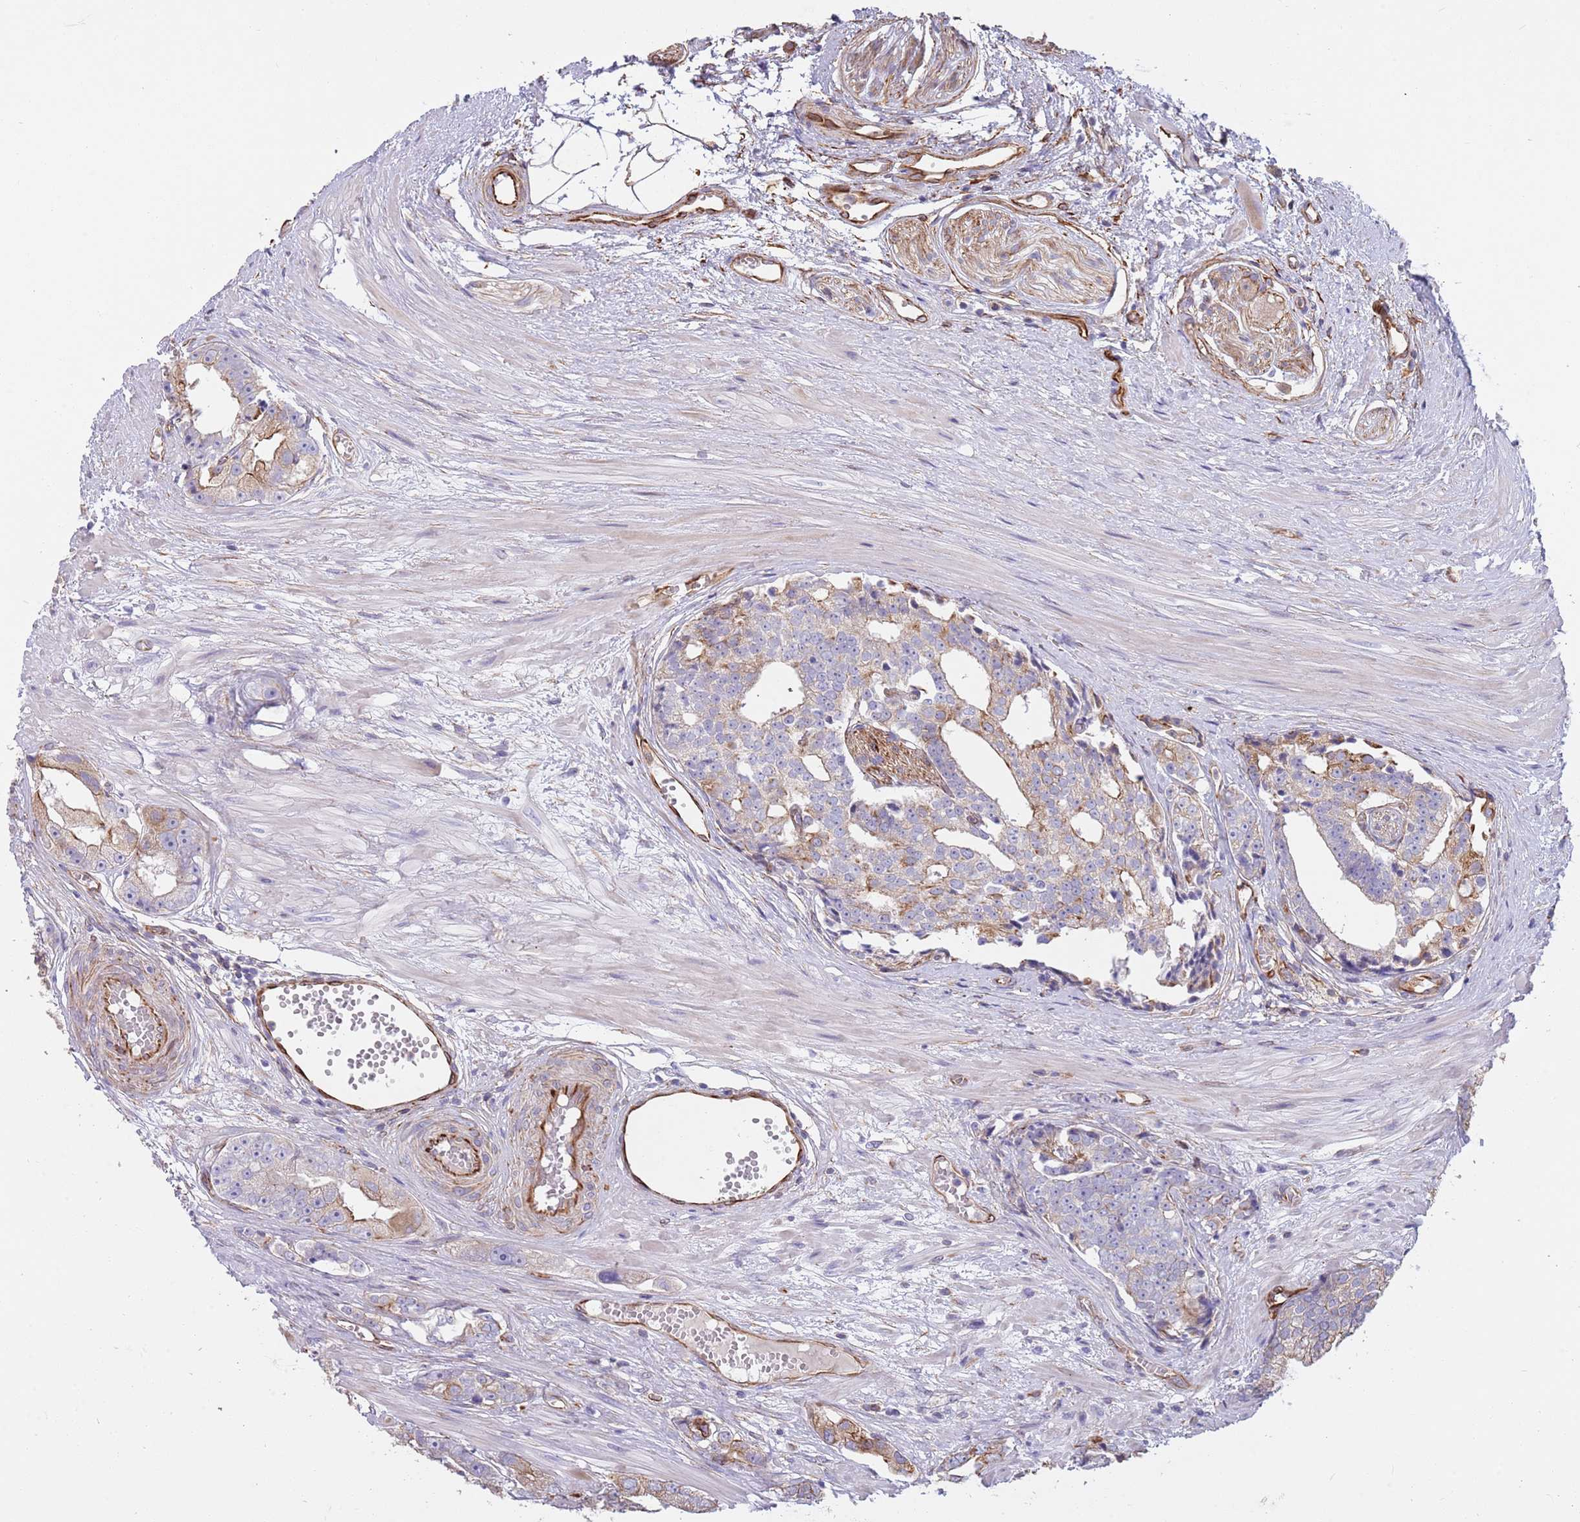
{"staining": {"intensity": "negative", "quantity": "none", "location": "none"}, "tissue": "prostate cancer", "cell_type": "Tumor cells", "image_type": "cancer", "snomed": [{"axis": "morphology", "description": "Adenocarcinoma, High grade"}, {"axis": "topography", "description": "Prostate"}], "caption": "Prostate cancer stained for a protein using immunohistochemistry (IHC) reveals no staining tumor cells.", "gene": "MOGAT1", "patient": {"sex": "male", "age": 71}}